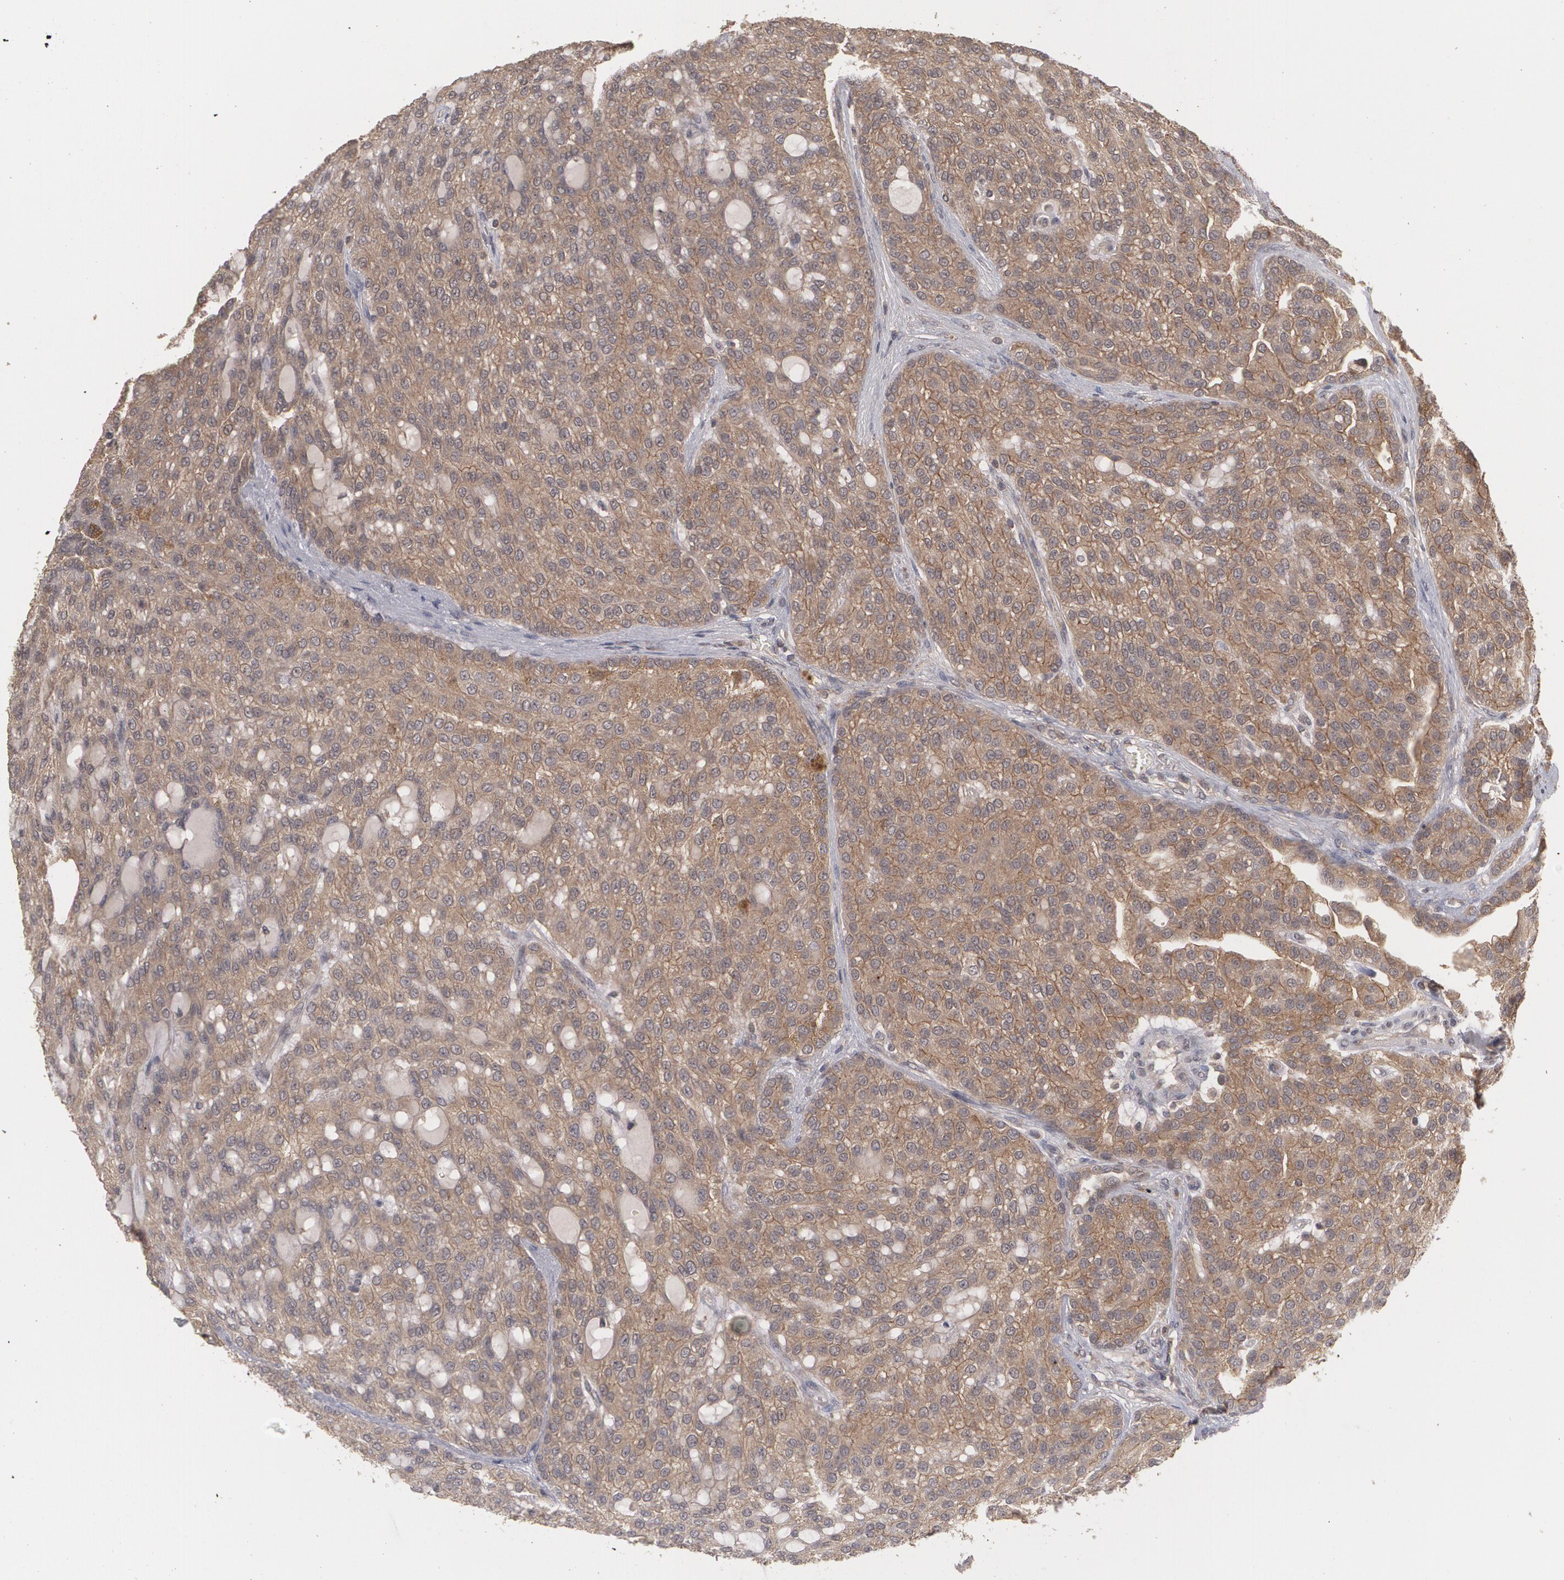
{"staining": {"intensity": "moderate", "quantity": ">75%", "location": "cytoplasmic/membranous"}, "tissue": "renal cancer", "cell_type": "Tumor cells", "image_type": "cancer", "snomed": [{"axis": "morphology", "description": "Adenocarcinoma, NOS"}, {"axis": "topography", "description": "Kidney"}], "caption": "This is a photomicrograph of immunohistochemistry (IHC) staining of renal cancer (adenocarcinoma), which shows moderate expression in the cytoplasmic/membranous of tumor cells.", "gene": "ARF6", "patient": {"sex": "male", "age": 63}}